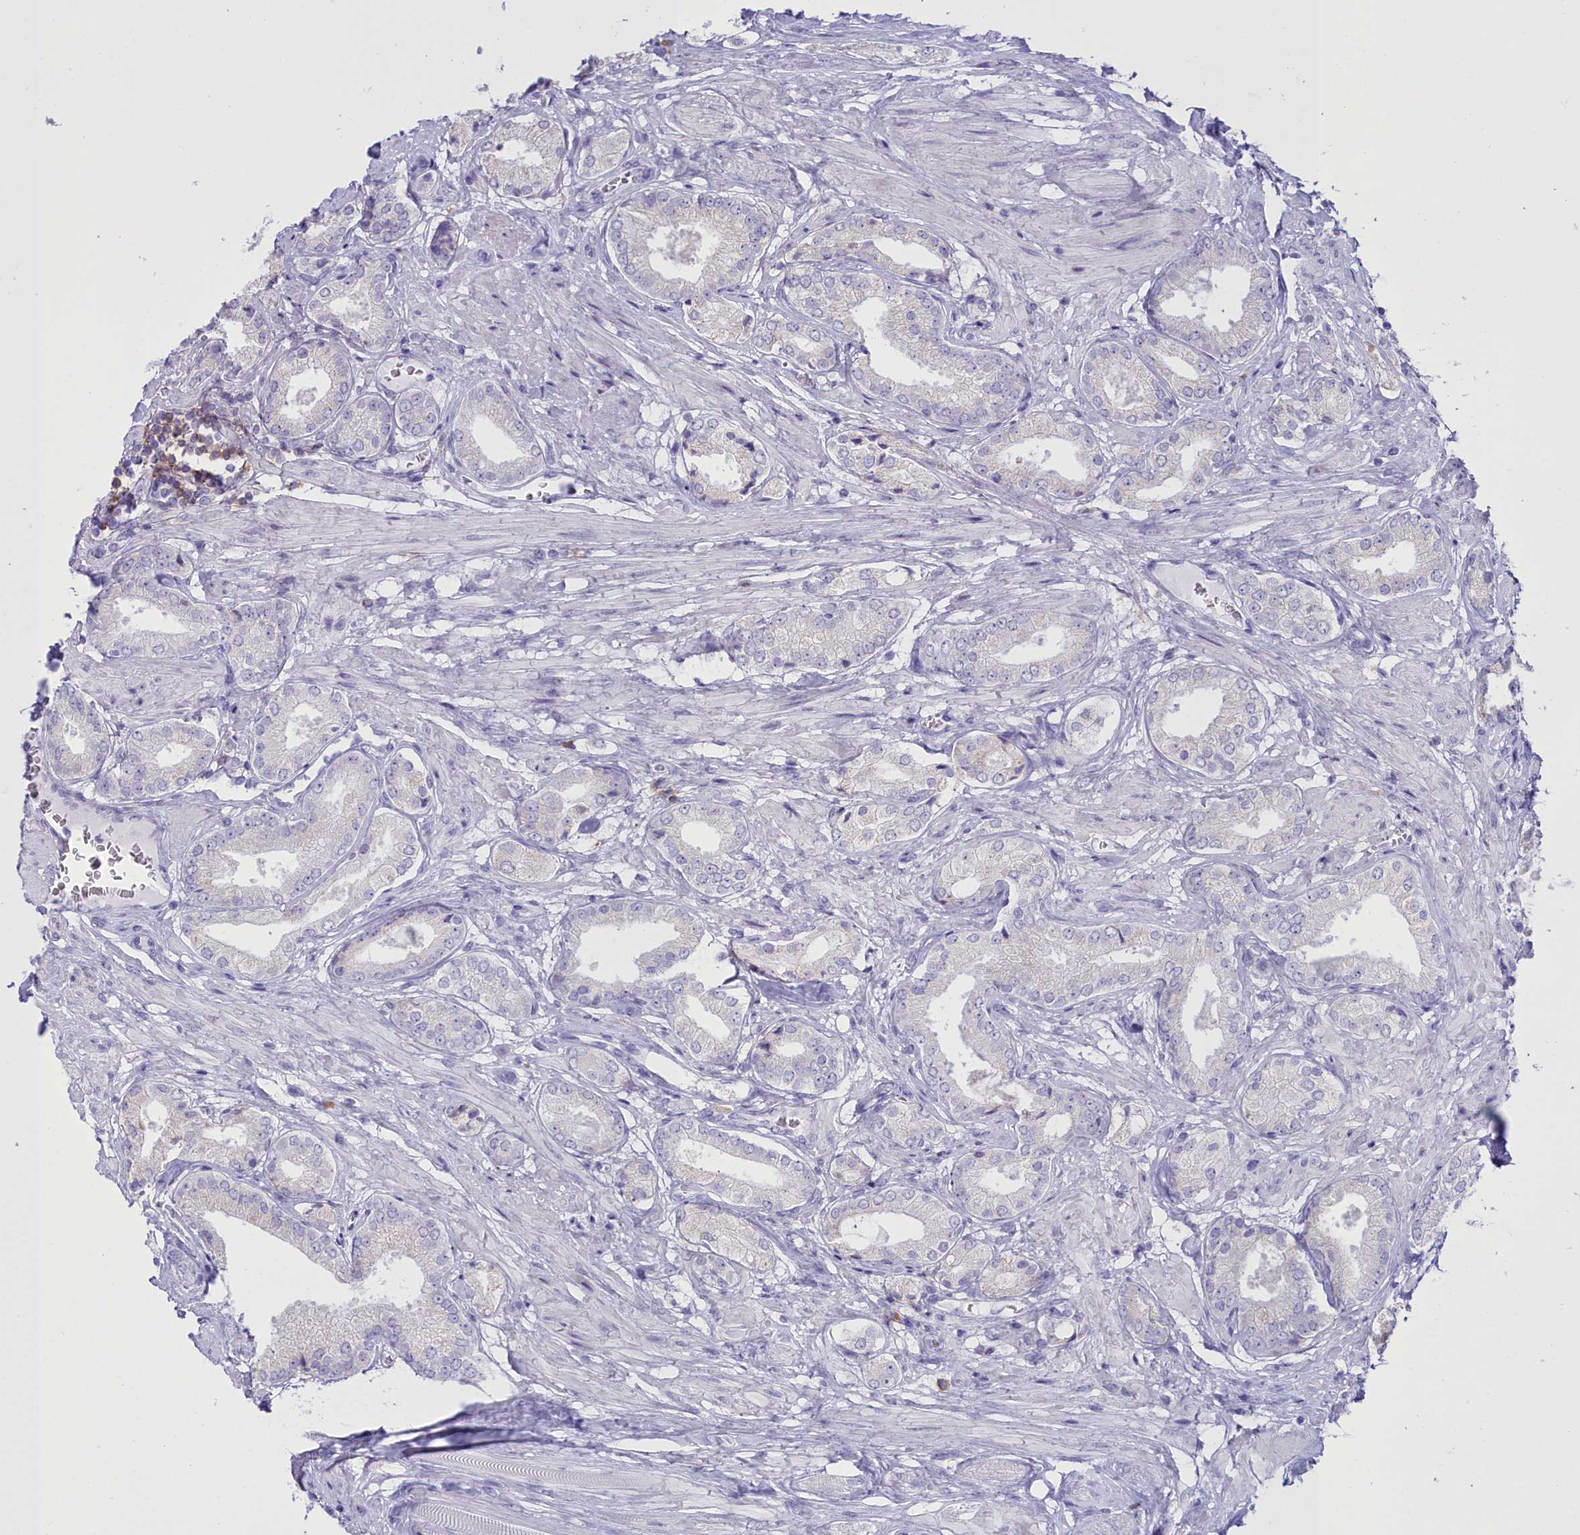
{"staining": {"intensity": "negative", "quantity": "none", "location": "none"}, "tissue": "prostate cancer", "cell_type": "Tumor cells", "image_type": "cancer", "snomed": [{"axis": "morphology", "description": "Adenocarcinoma, High grade"}, {"axis": "topography", "description": "Prostate and seminal vesicle, NOS"}], "caption": "Immunohistochemistry (IHC) of human prostate high-grade adenocarcinoma demonstrates no expression in tumor cells.", "gene": "CD5", "patient": {"sex": "male", "age": 64}}